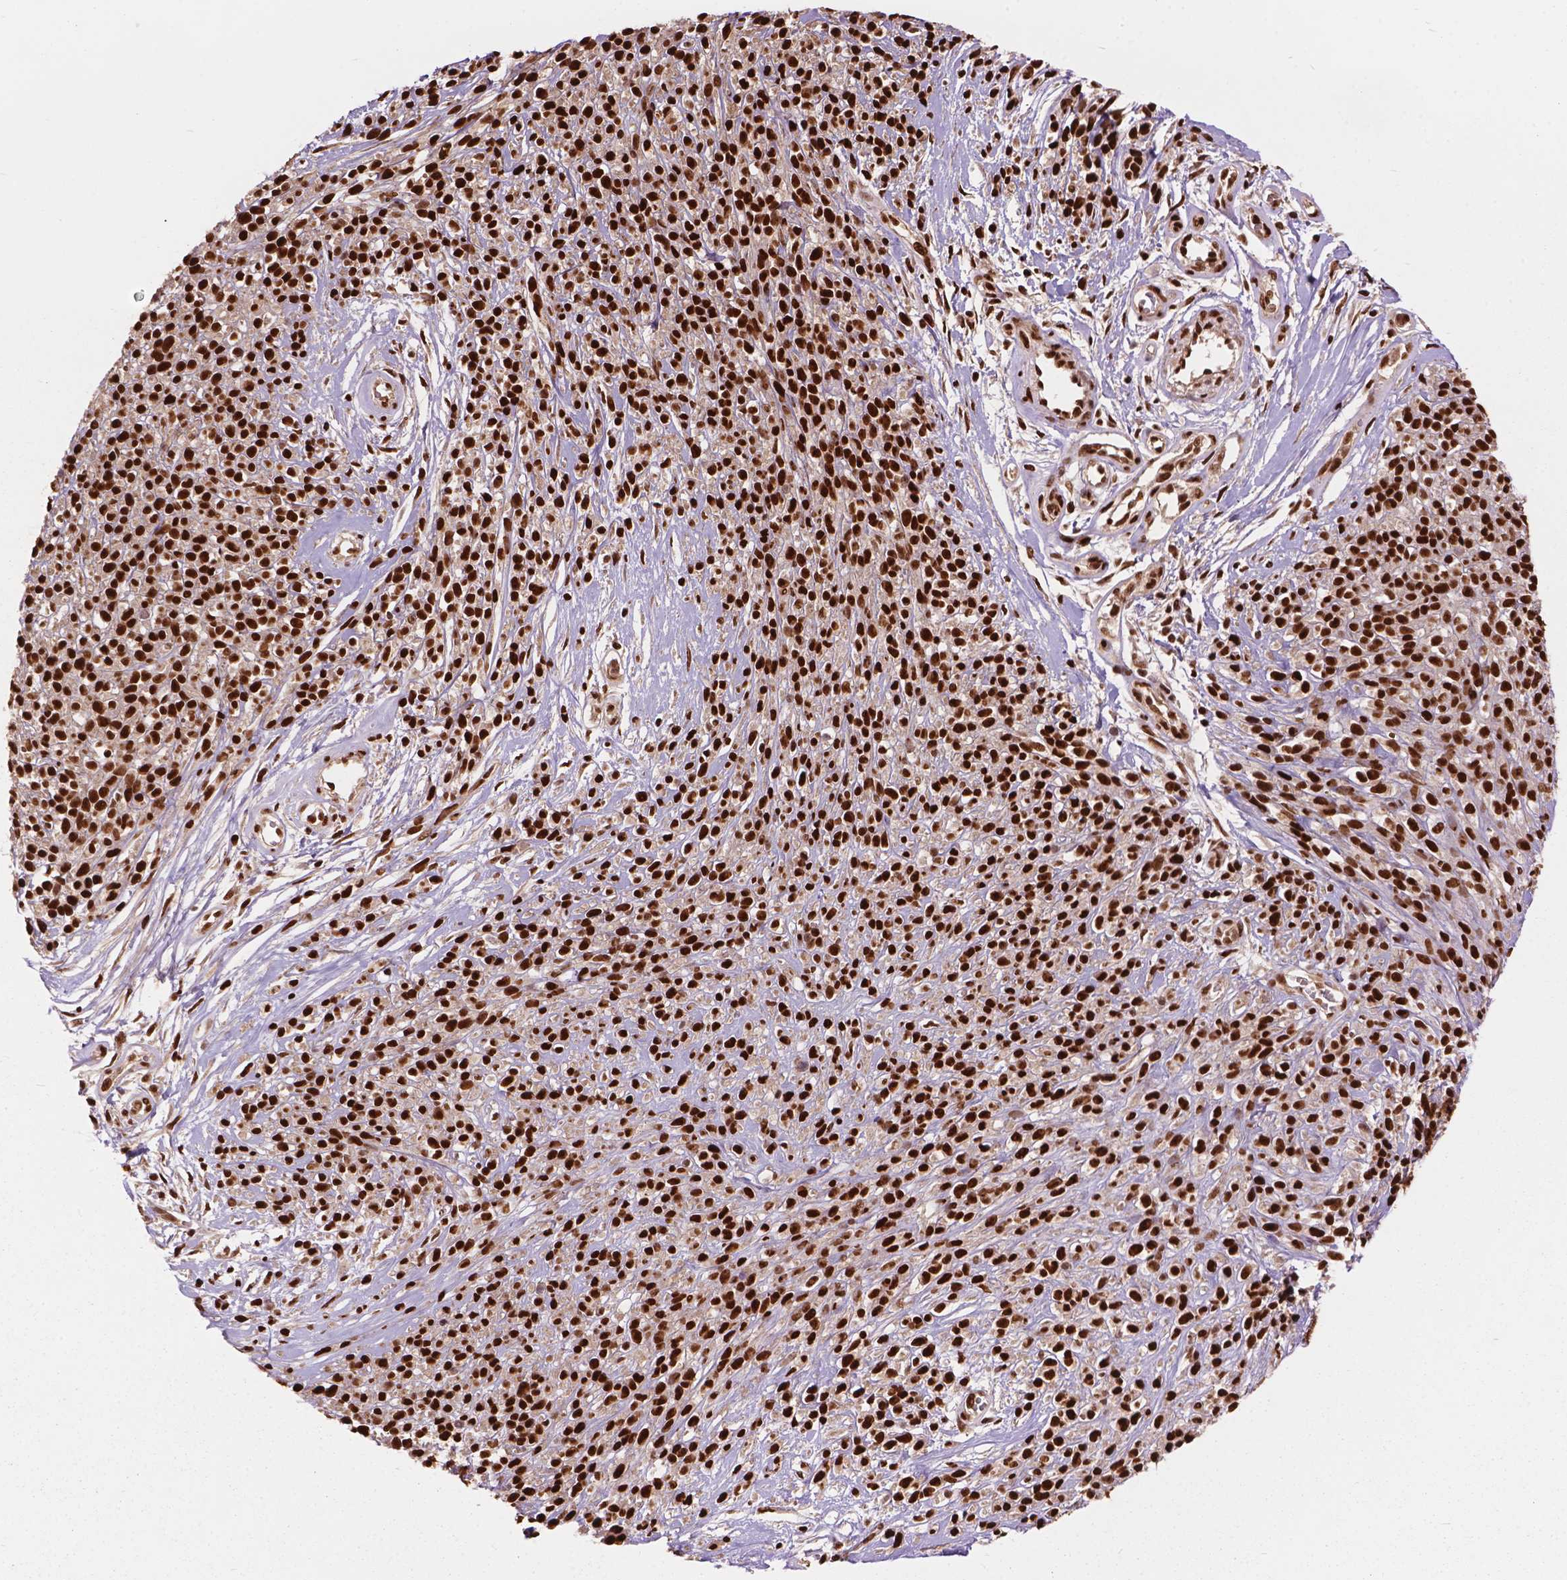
{"staining": {"intensity": "strong", "quantity": ">75%", "location": "nuclear"}, "tissue": "melanoma", "cell_type": "Tumor cells", "image_type": "cancer", "snomed": [{"axis": "morphology", "description": "Malignant melanoma, NOS"}, {"axis": "topography", "description": "Skin"}, {"axis": "topography", "description": "Skin of trunk"}], "caption": "This image reveals malignant melanoma stained with IHC to label a protein in brown. The nuclear of tumor cells show strong positivity for the protein. Nuclei are counter-stained blue.", "gene": "ANP32B", "patient": {"sex": "male", "age": 74}}